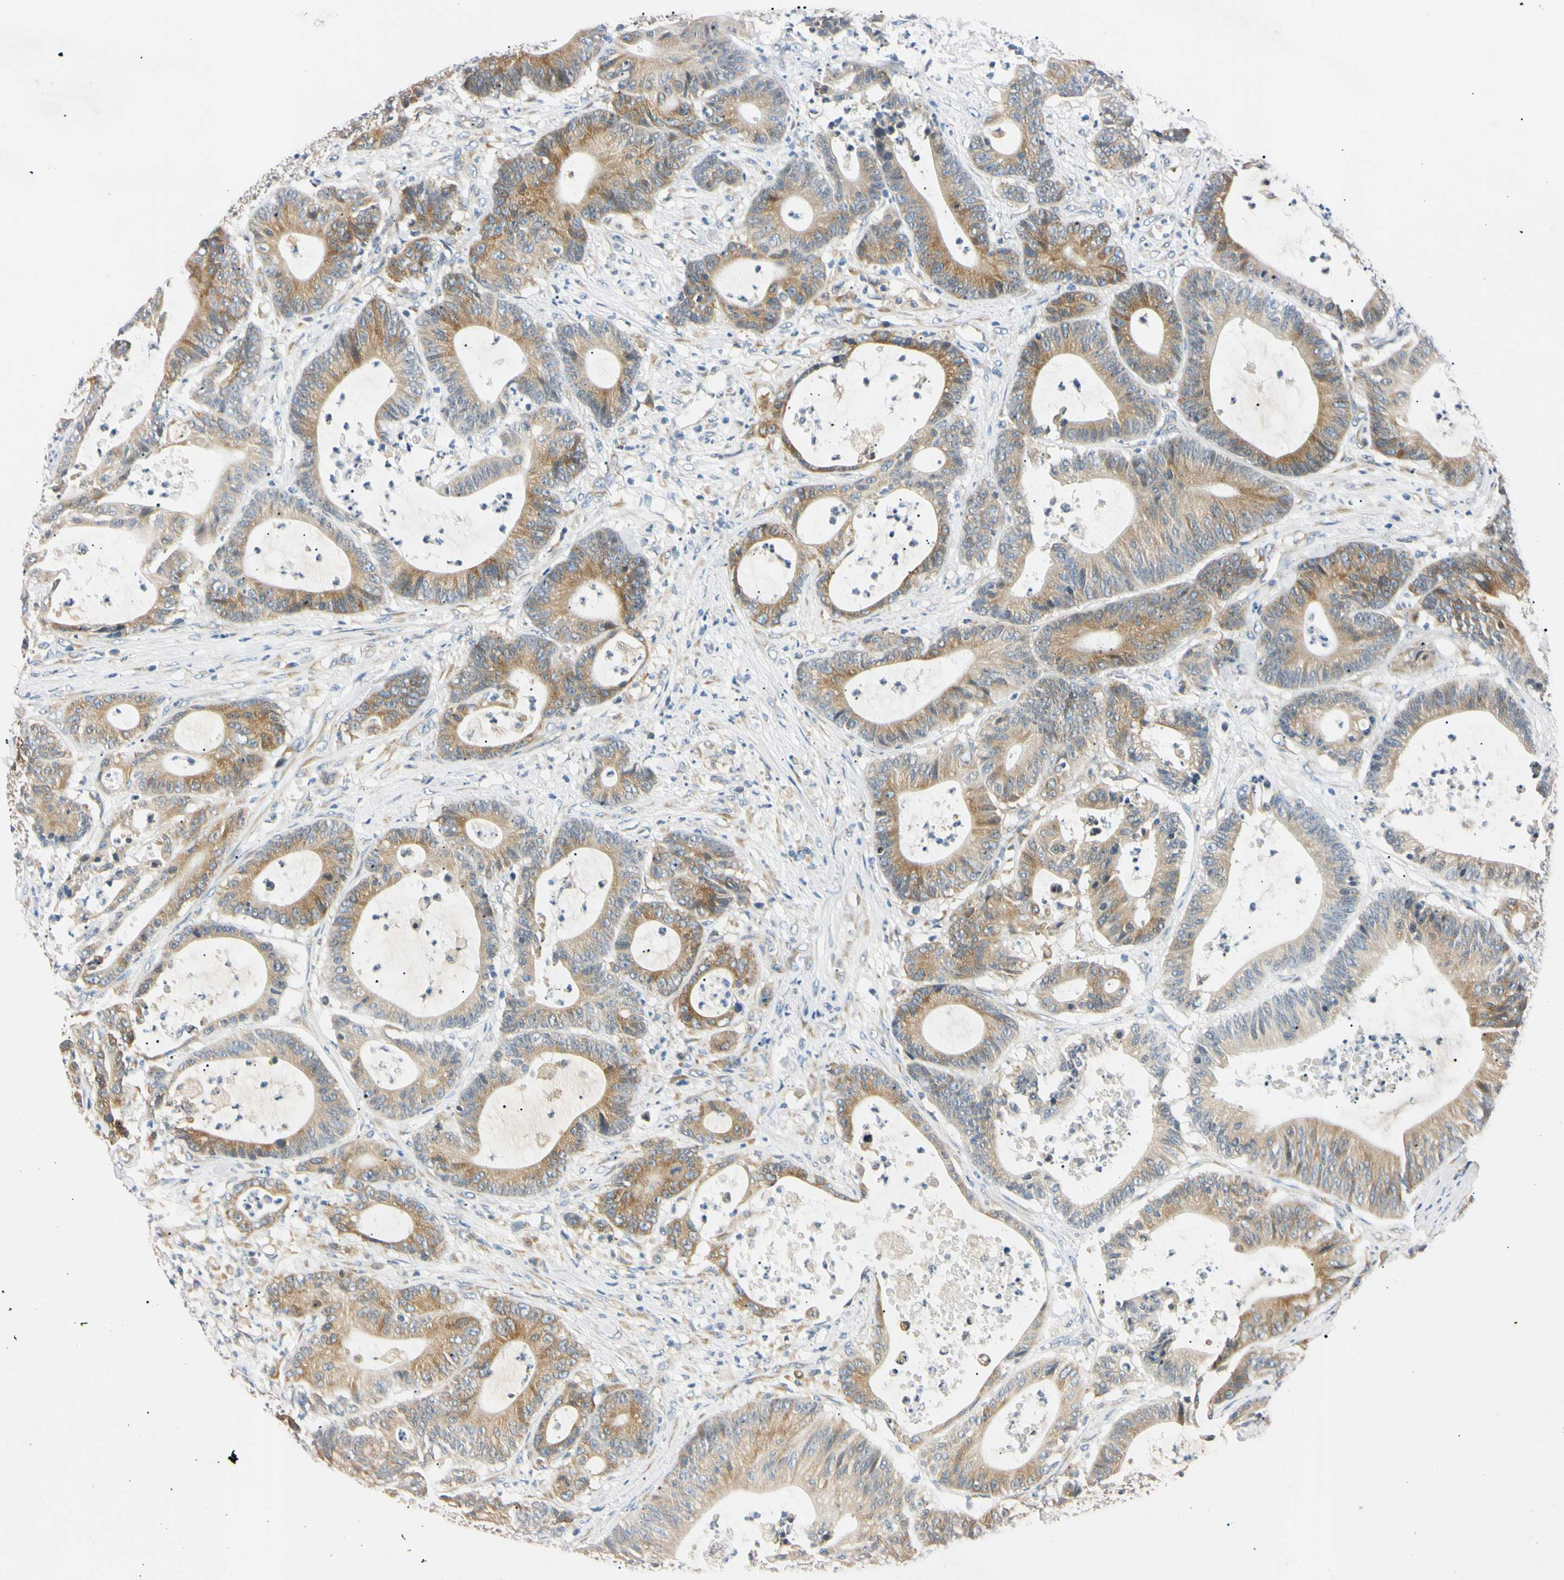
{"staining": {"intensity": "moderate", "quantity": ">75%", "location": "cytoplasmic/membranous"}, "tissue": "colorectal cancer", "cell_type": "Tumor cells", "image_type": "cancer", "snomed": [{"axis": "morphology", "description": "Adenocarcinoma, NOS"}, {"axis": "topography", "description": "Colon"}], "caption": "A brown stain highlights moderate cytoplasmic/membranous positivity of a protein in human colorectal cancer tumor cells.", "gene": "DNAJB12", "patient": {"sex": "female", "age": 84}}